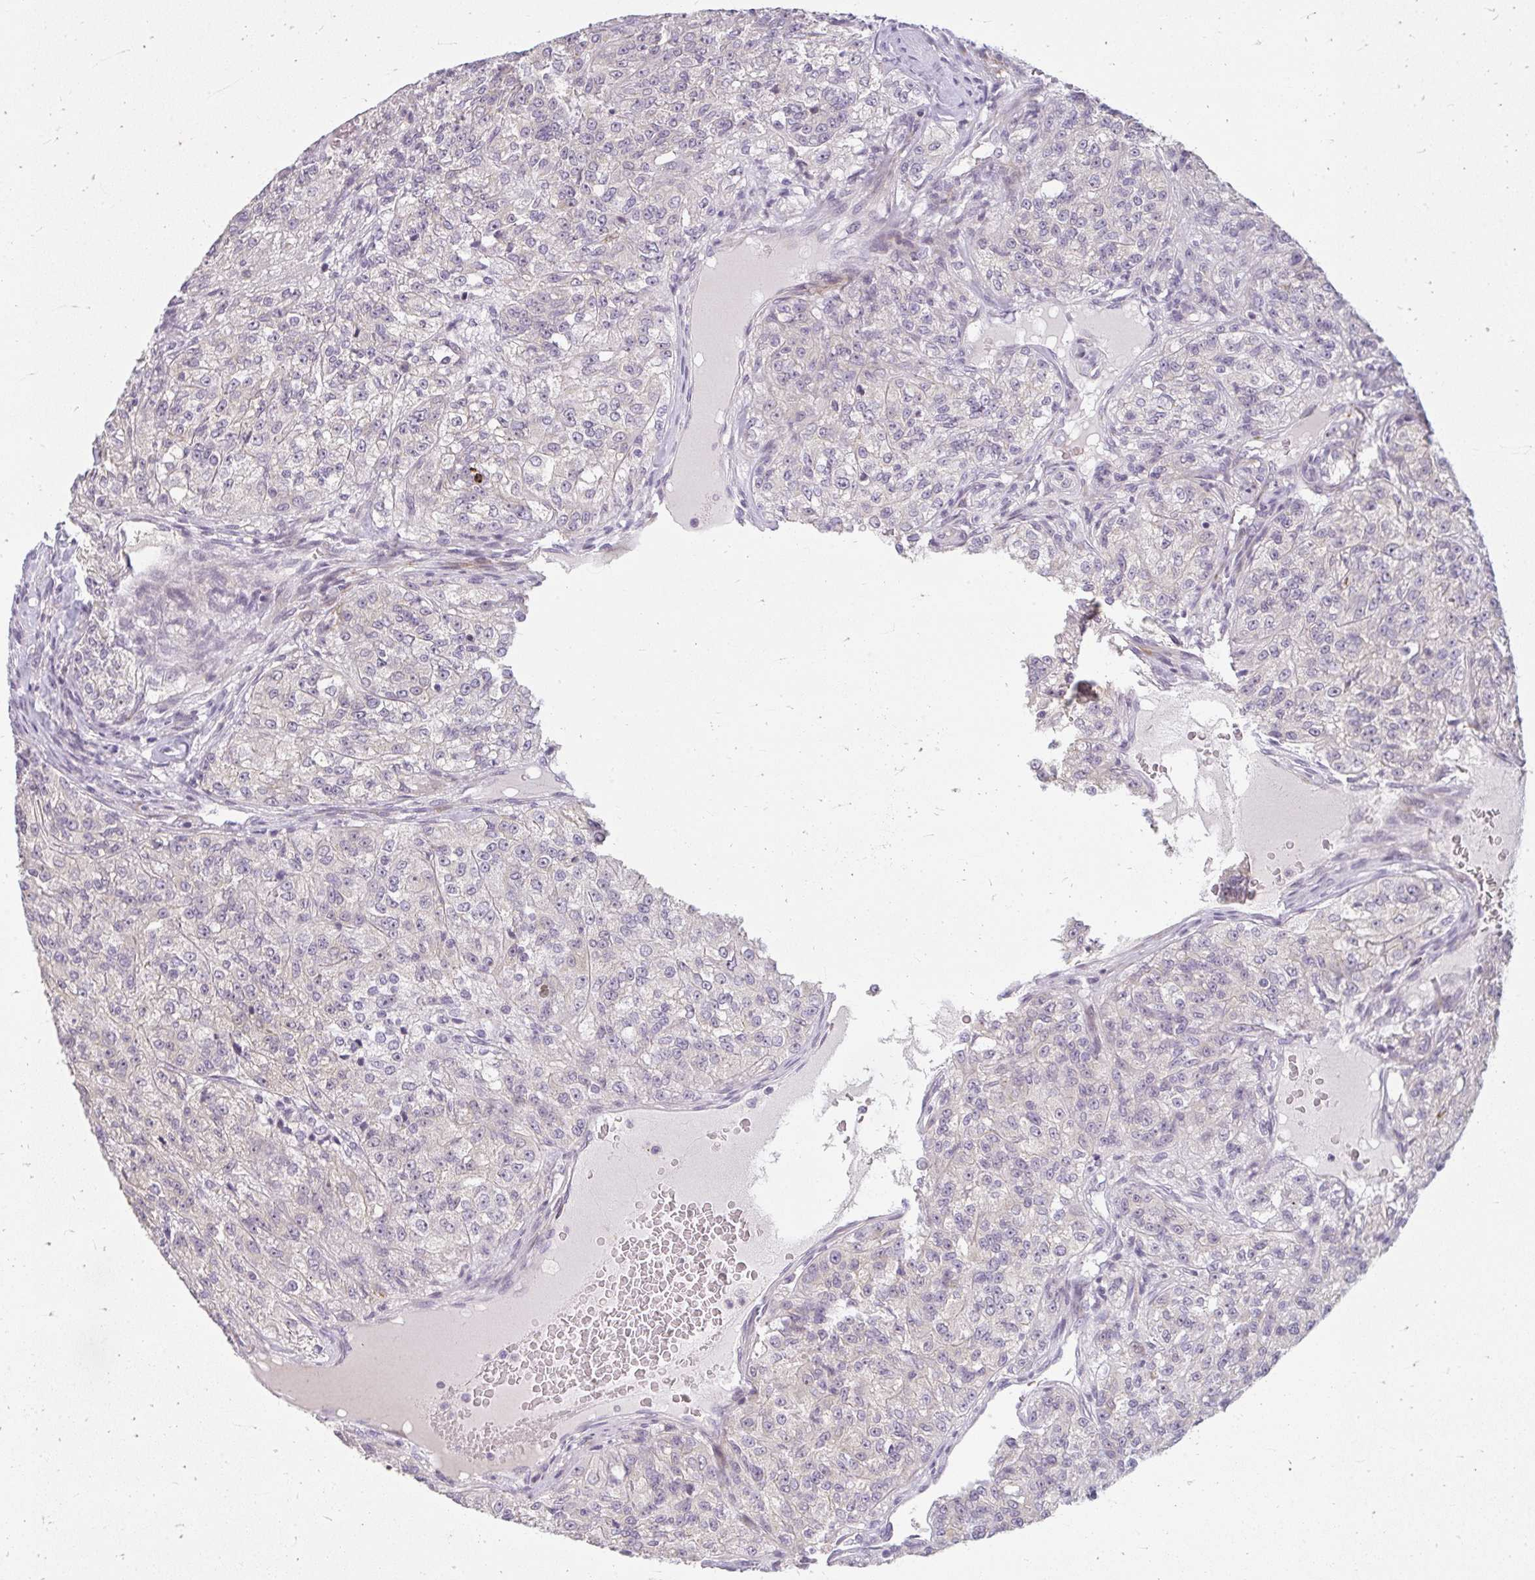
{"staining": {"intensity": "negative", "quantity": "none", "location": "none"}, "tissue": "renal cancer", "cell_type": "Tumor cells", "image_type": "cancer", "snomed": [{"axis": "morphology", "description": "Adenocarcinoma, NOS"}, {"axis": "topography", "description": "Kidney"}], "caption": "Immunohistochemical staining of renal adenocarcinoma exhibits no significant staining in tumor cells. (DAB immunohistochemistry (IHC) with hematoxylin counter stain).", "gene": "ZFYVE26", "patient": {"sex": "female", "age": 63}}